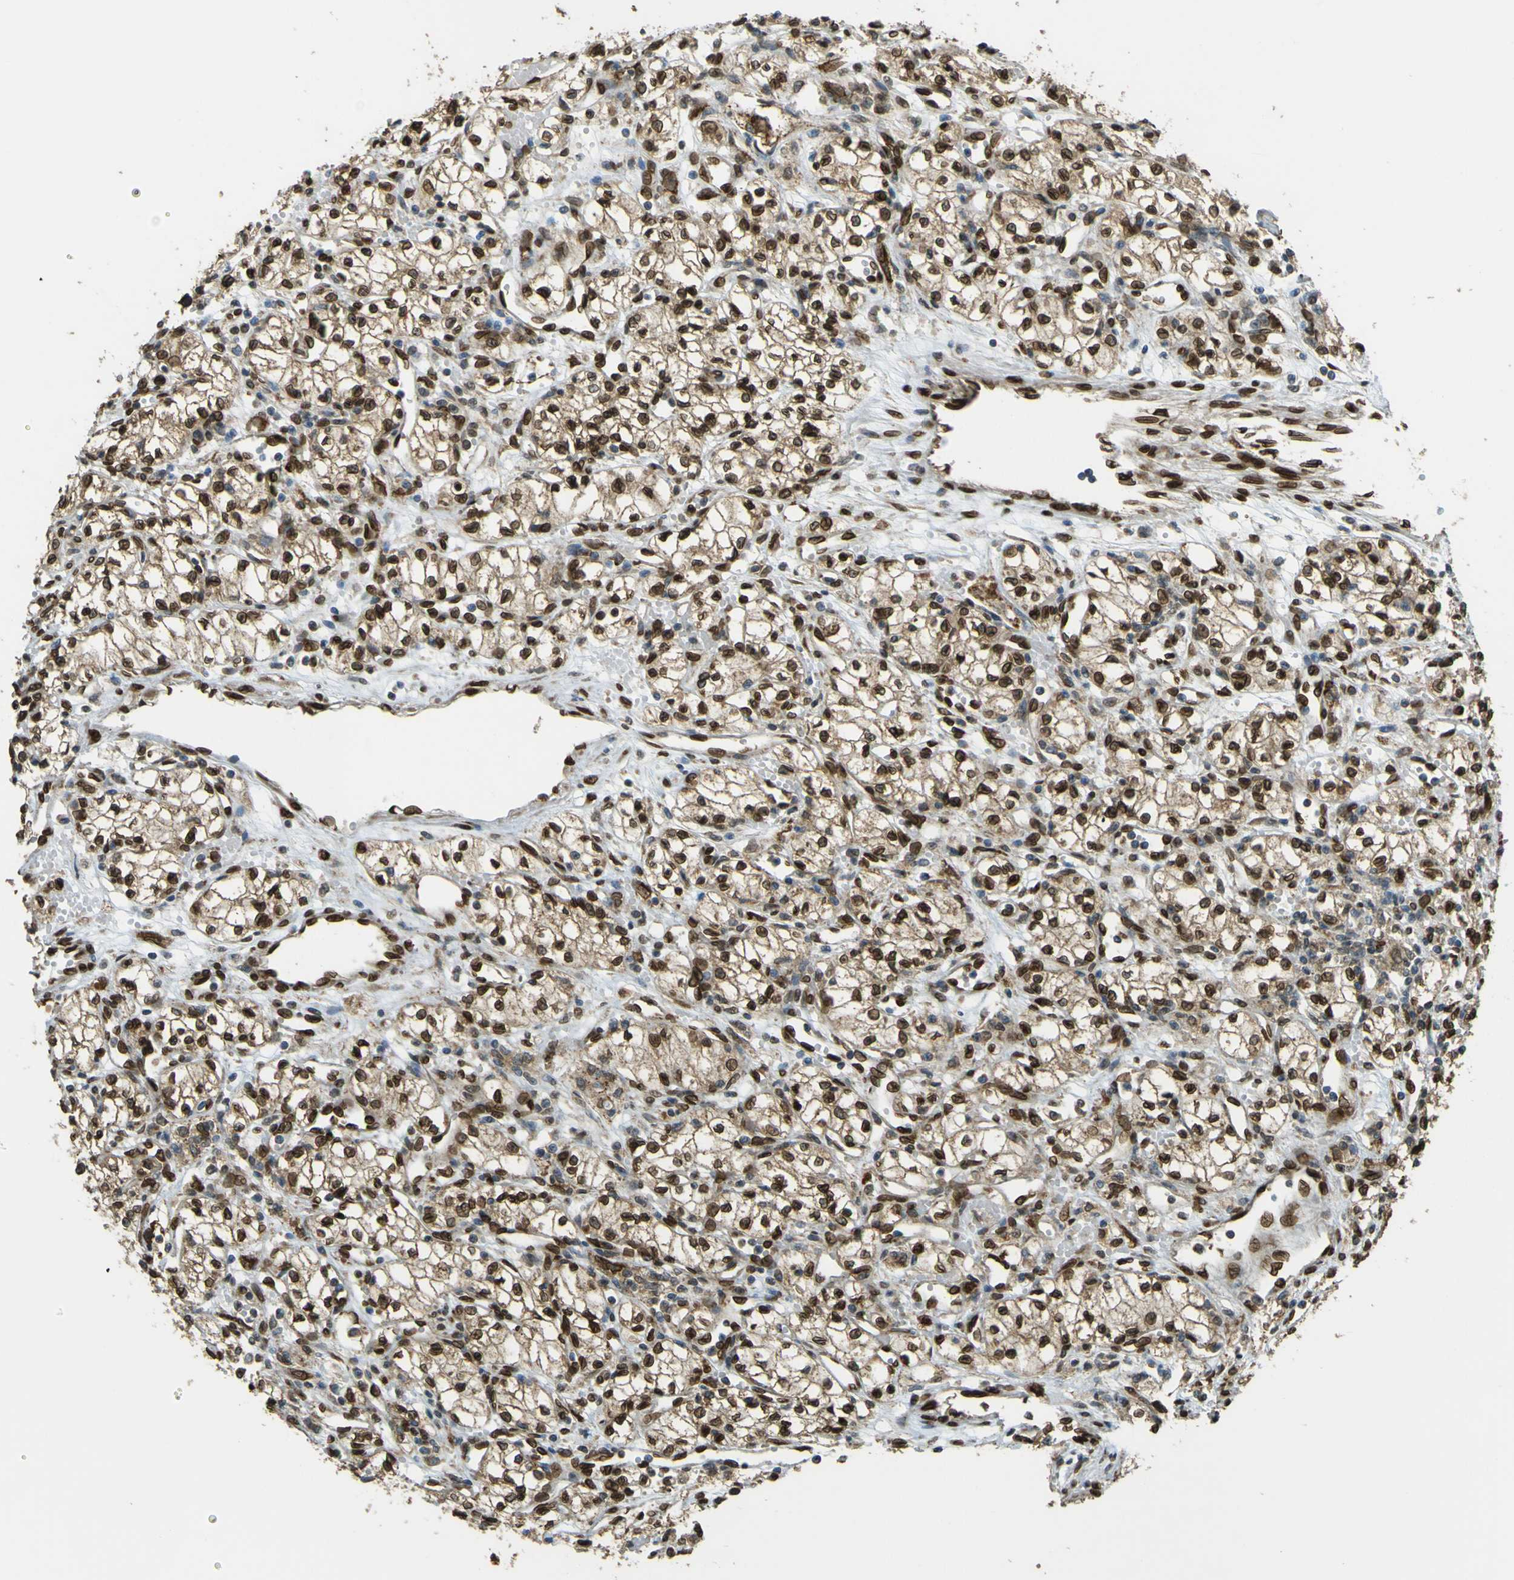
{"staining": {"intensity": "strong", "quantity": ">75%", "location": "cytoplasmic/membranous,nuclear"}, "tissue": "renal cancer", "cell_type": "Tumor cells", "image_type": "cancer", "snomed": [{"axis": "morphology", "description": "Normal tissue, NOS"}, {"axis": "morphology", "description": "Adenocarcinoma, NOS"}, {"axis": "topography", "description": "Kidney"}], "caption": "IHC of renal adenocarcinoma demonstrates high levels of strong cytoplasmic/membranous and nuclear expression in approximately >75% of tumor cells.", "gene": "GALNT1", "patient": {"sex": "male", "age": 59}}